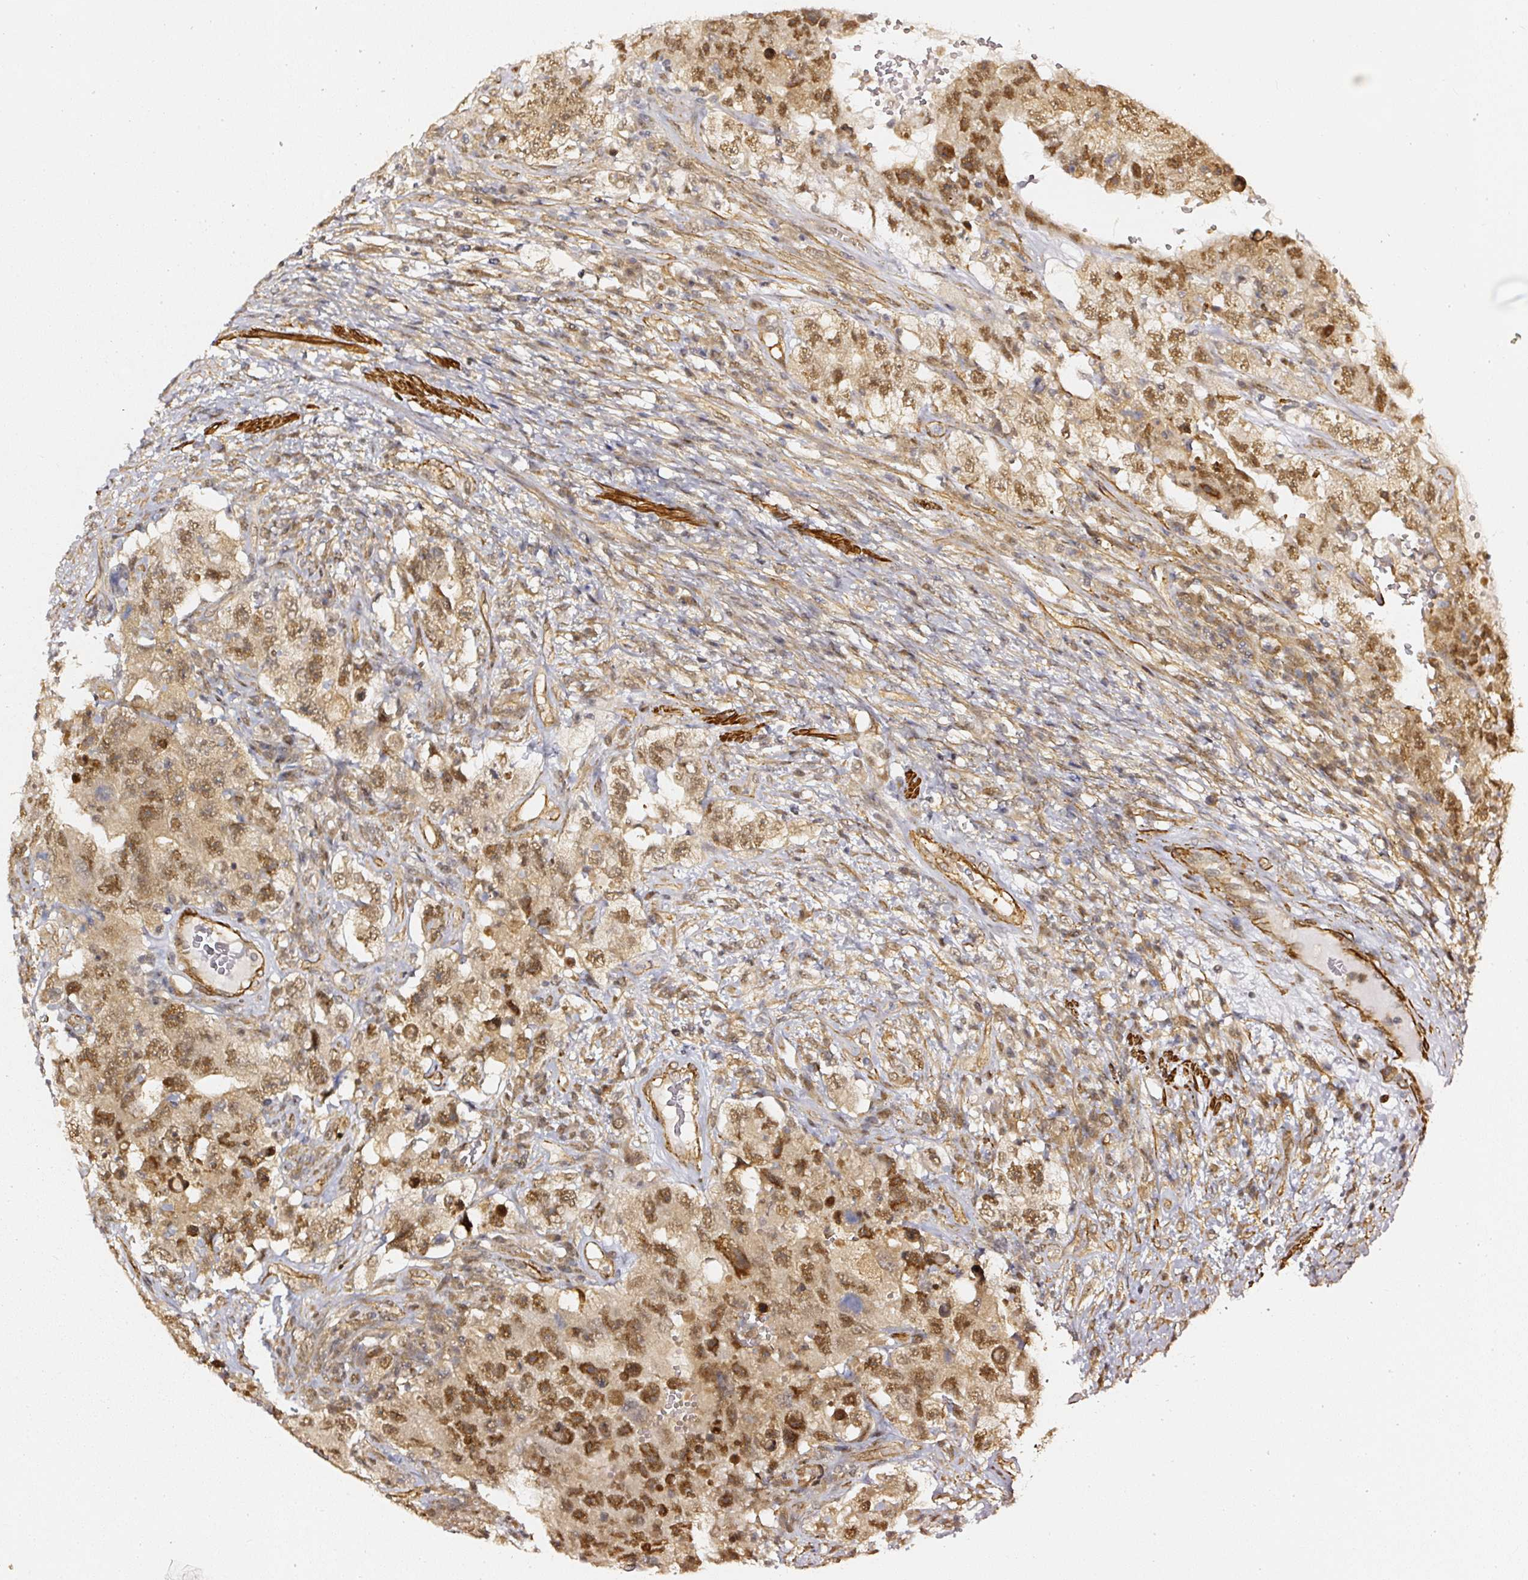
{"staining": {"intensity": "moderate", "quantity": ">75%", "location": "cytoplasmic/membranous,nuclear"}, "tissue": "testis cancer", "cell_type": "Tumor cells", "image_type": "cancer", "snomed": [{"axis": "morphology", "description": "Carcinoma, Embryonal, NOS"}, {"axis": "topography", "description": "Testis"}], "caption": "Tumor cells reveal medium levels of moderate cytoplasmic/membranous and nuclear staining in approximately >75% of cells in embryonal carcinoma (testis).", "gene": "PSMD1", "patient": {"sex": "male", "age": 26}}